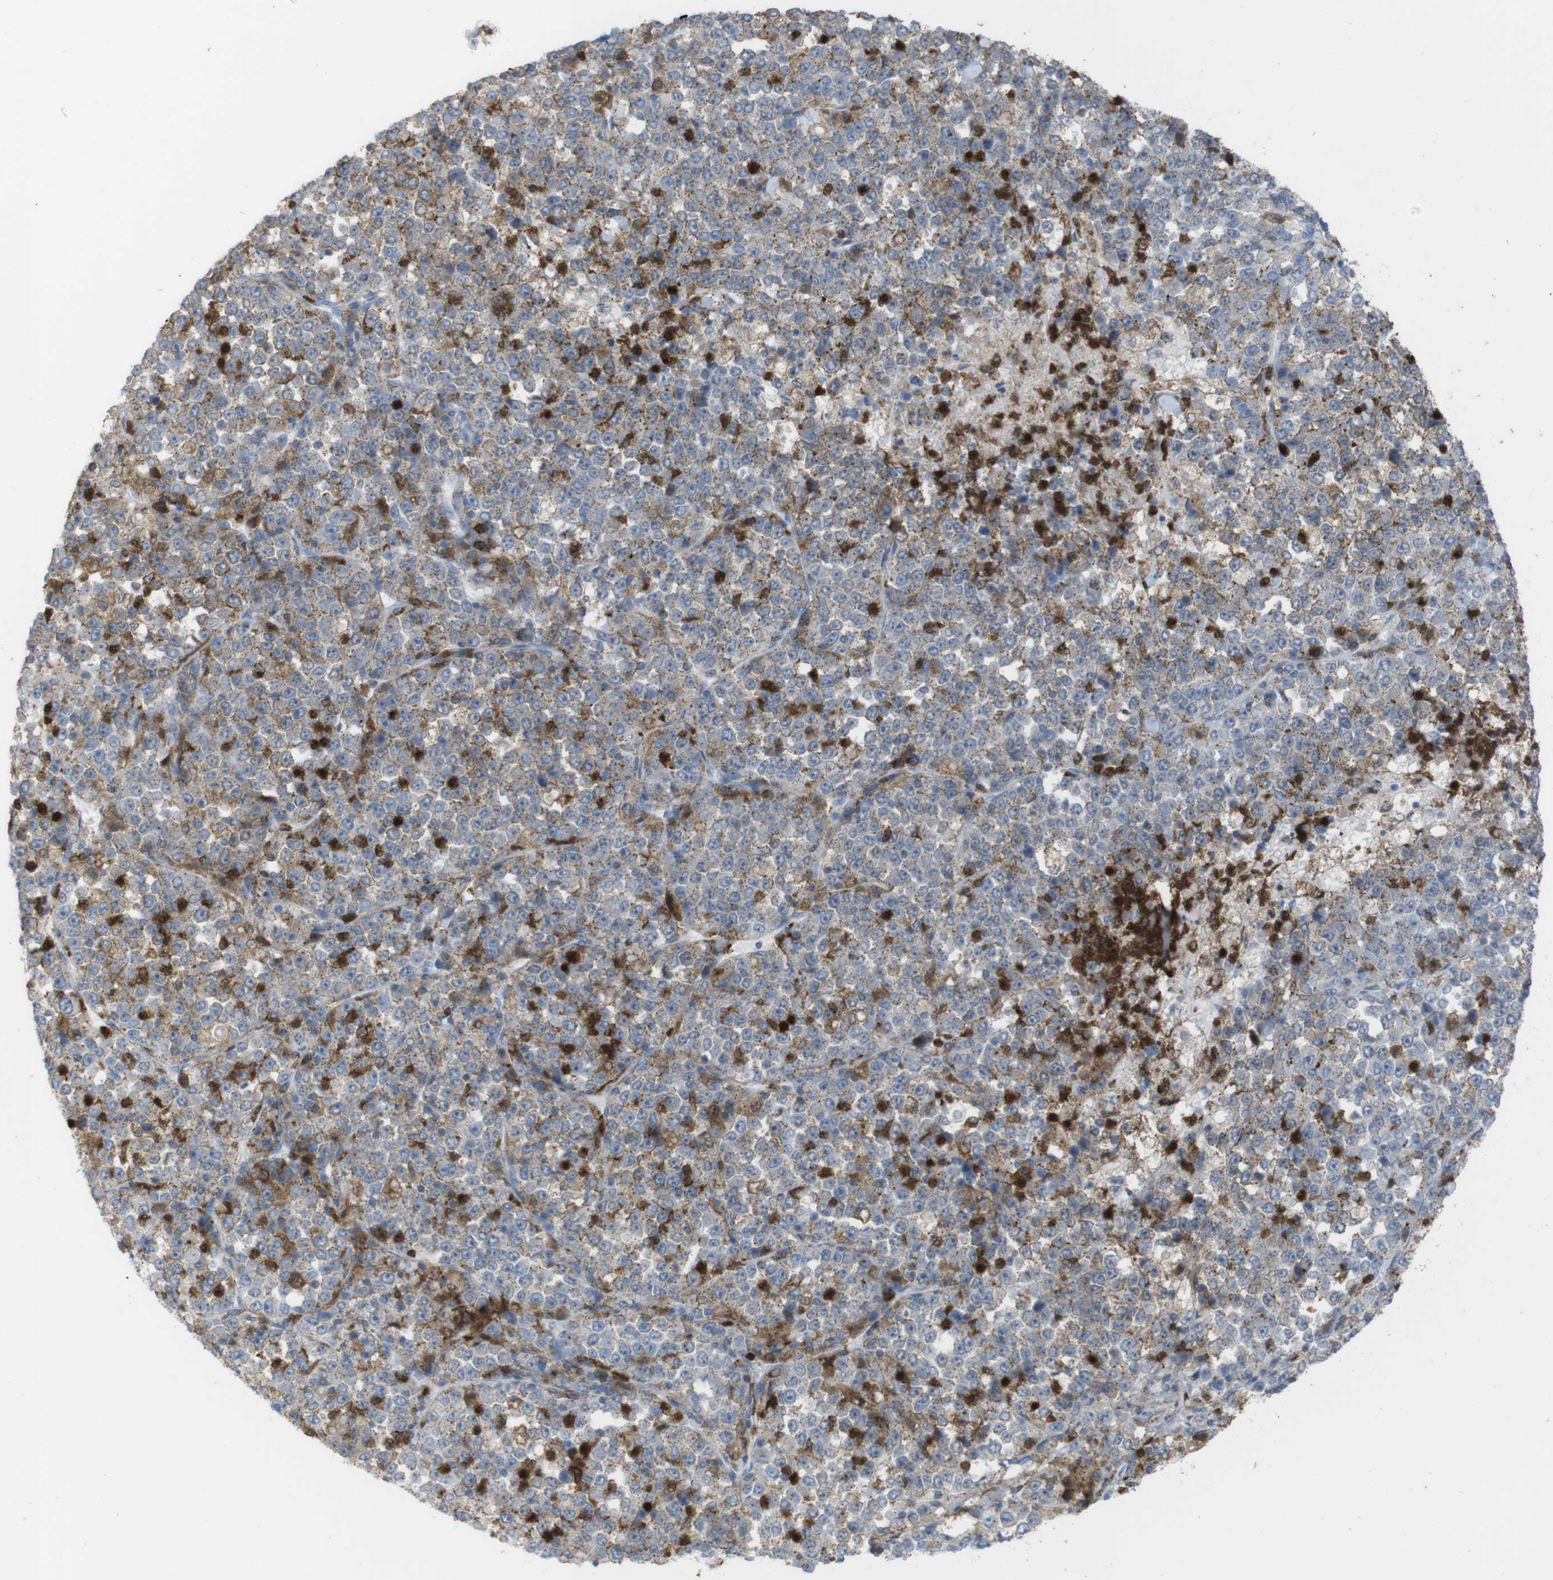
{"staining": {"intensity": "moderate", "quantity": "25%-75%", "location": "cytoplasmic/membranous"}, "tissue": "stomach cancer", "cell_type": "Tumor cells", "image_type": "cancer", "snomed": [{"axis": "morphology", "description": "Normal tissue, NOS"}, {"axis": "morphology", "description": "Adenocarcinoma, NOS"}, {"axis": "topography", "description": "Stomach, upper"}, {"axis": "topography", "description": "Stomach"}], "caption": "Protein analysis of stomach cancer (adenocarcinoma) tissue reveals moderate cytoplasmic/membranous expression in approximately 25%-75% of tumor cells.", "gene": "PRKCD", "patient": {"sex": "male", "age": 59}}